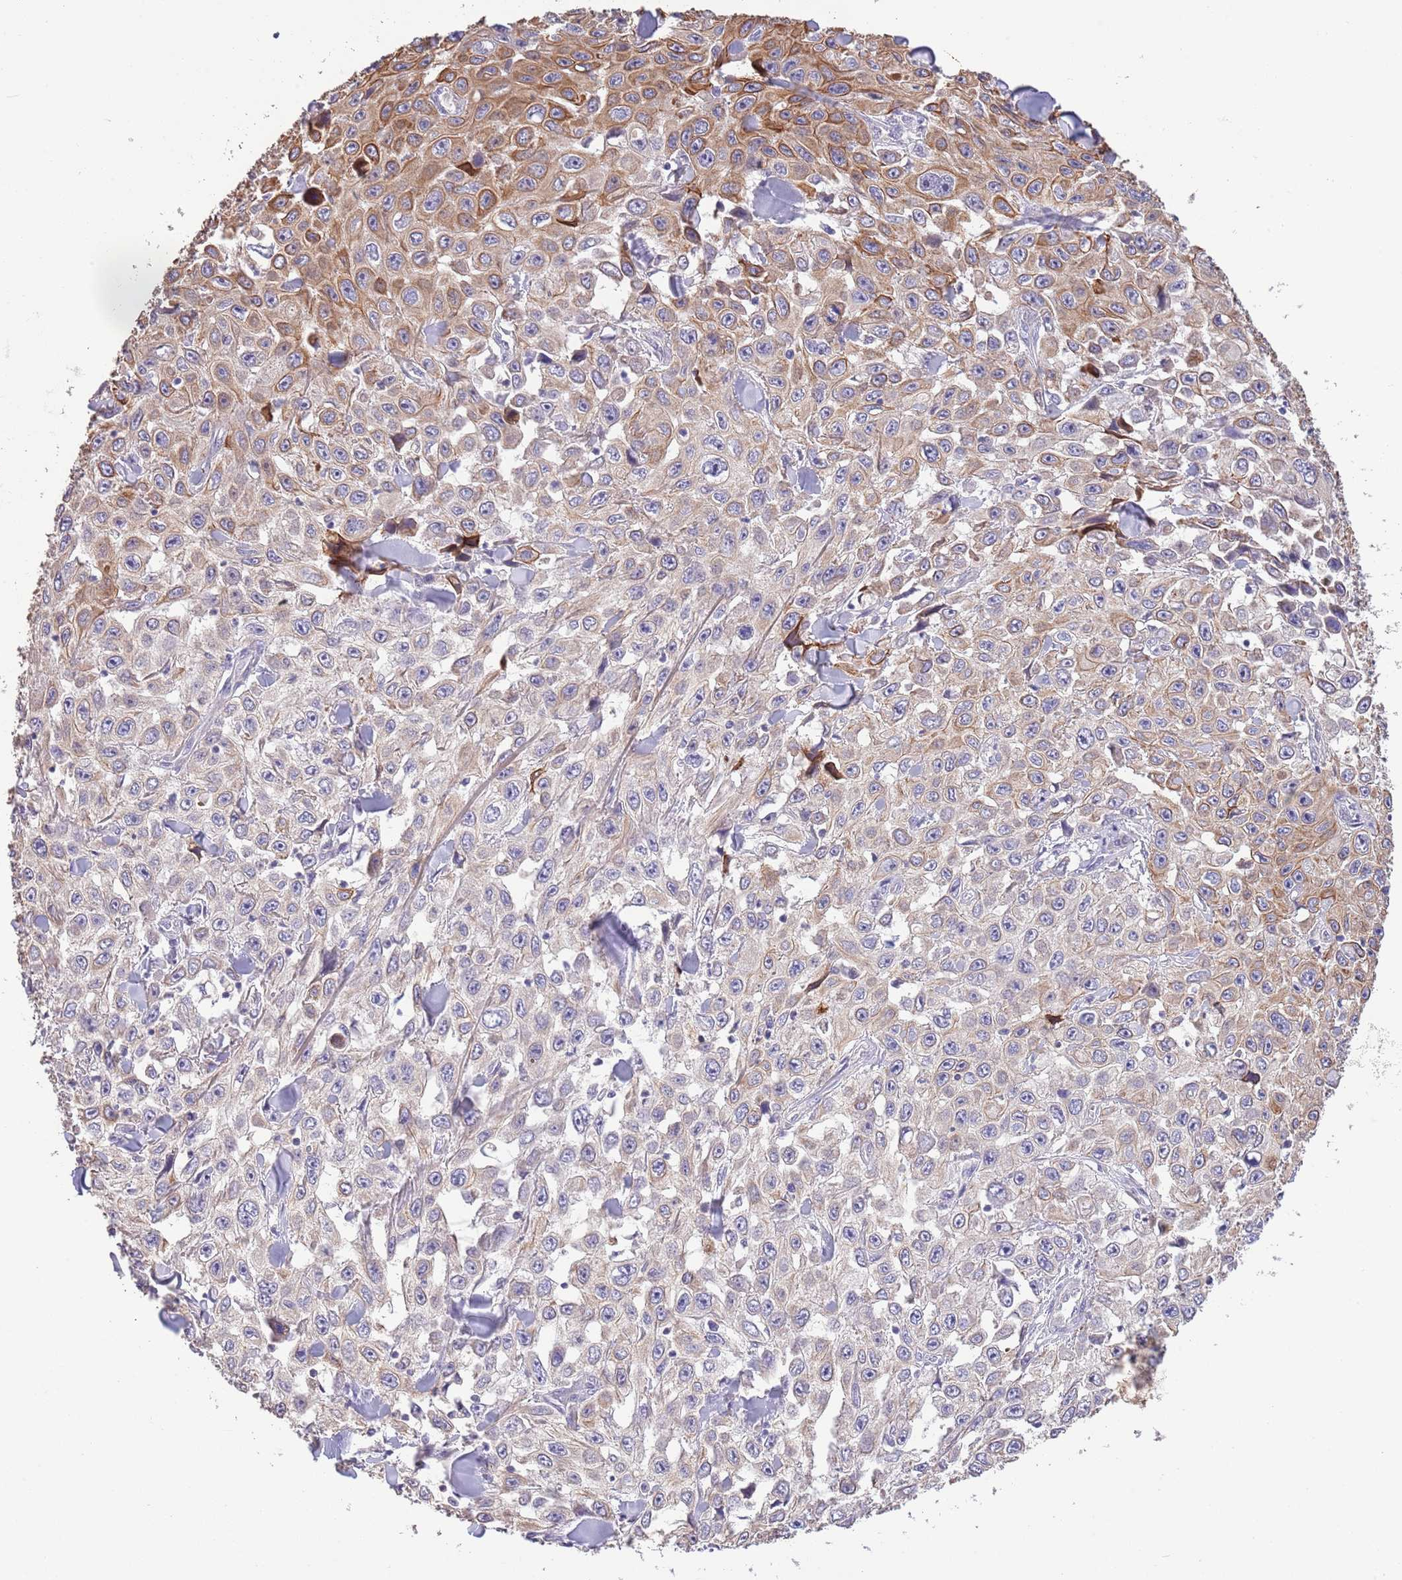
{"staining": {"intensity": "moderate", "quantity": "25%-75%", "location": "cytoplasmic/membranous"}, "tissue": "skin cancer", "cell_type": "Tumor cells", "image_type": "cancer", "snomed": [{"axis": "morphology", "description": "Squamous cell carcinoma, NOS"}, {"axis": "topography", "description": "Skin"}], "caption": "A micrograph of human skin squamous cell carcinoma stained for a protein demonstrates moderate cytoplasmic/membranous brown staining in tumor cells.", "gene": "ZNF658", "patient": {"sex": "male", "age": 82}}